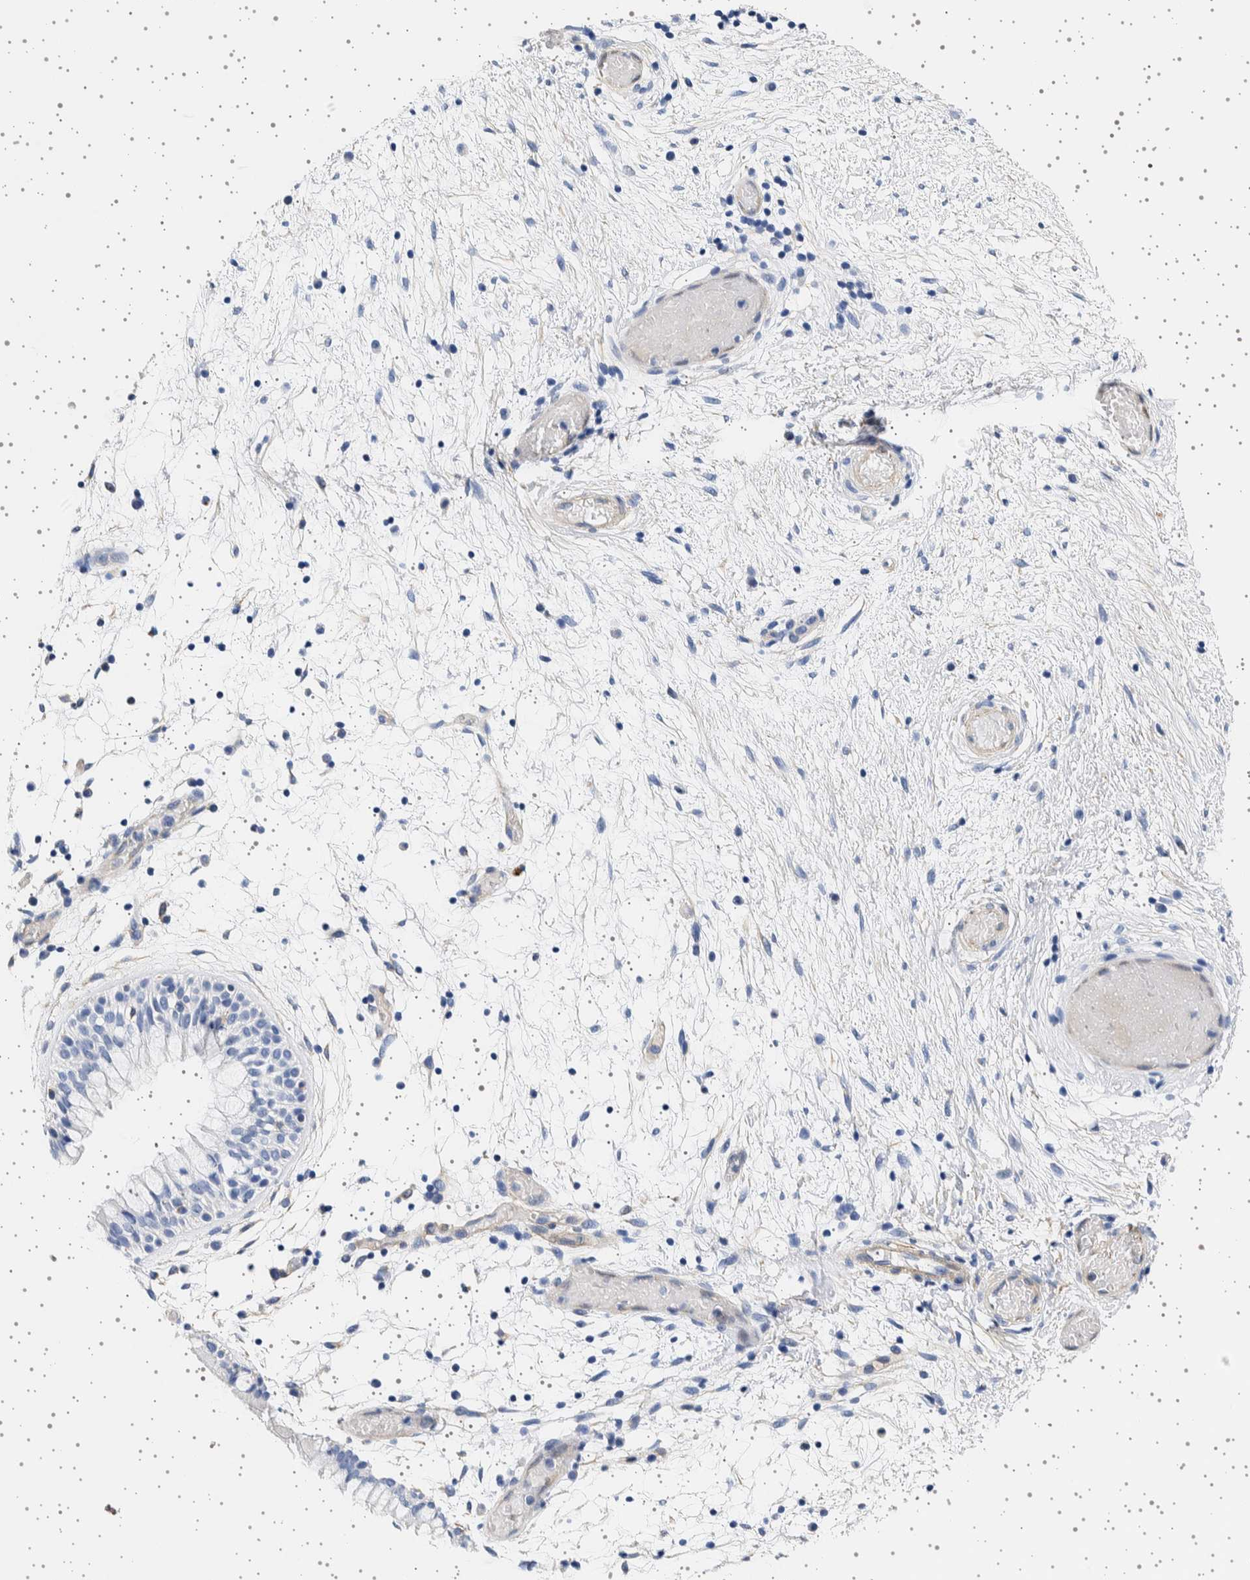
{"staining": {"intensity": "negative", "quantity": "none", "location": "none"}, "tissue": "nasopharynx", "cell_type": "Respiratory epithelial cells", "image_type": "normal", "snomed": [{"axis": "morphology", "description": "Normal tissue, NOS"}, {"axis": "morphology", "description": "Inflammation, NOS"}, {"axis": "topography", "description": "Nasopharynx"}], "caption": "IHC micrograph of unremarkable human nasopharynx stained for a protein (brown), which shows no expression in respiratory epithelial cells.", "gene": "SEPTIN4", "patient": {"sex": "male", "age": 48}}